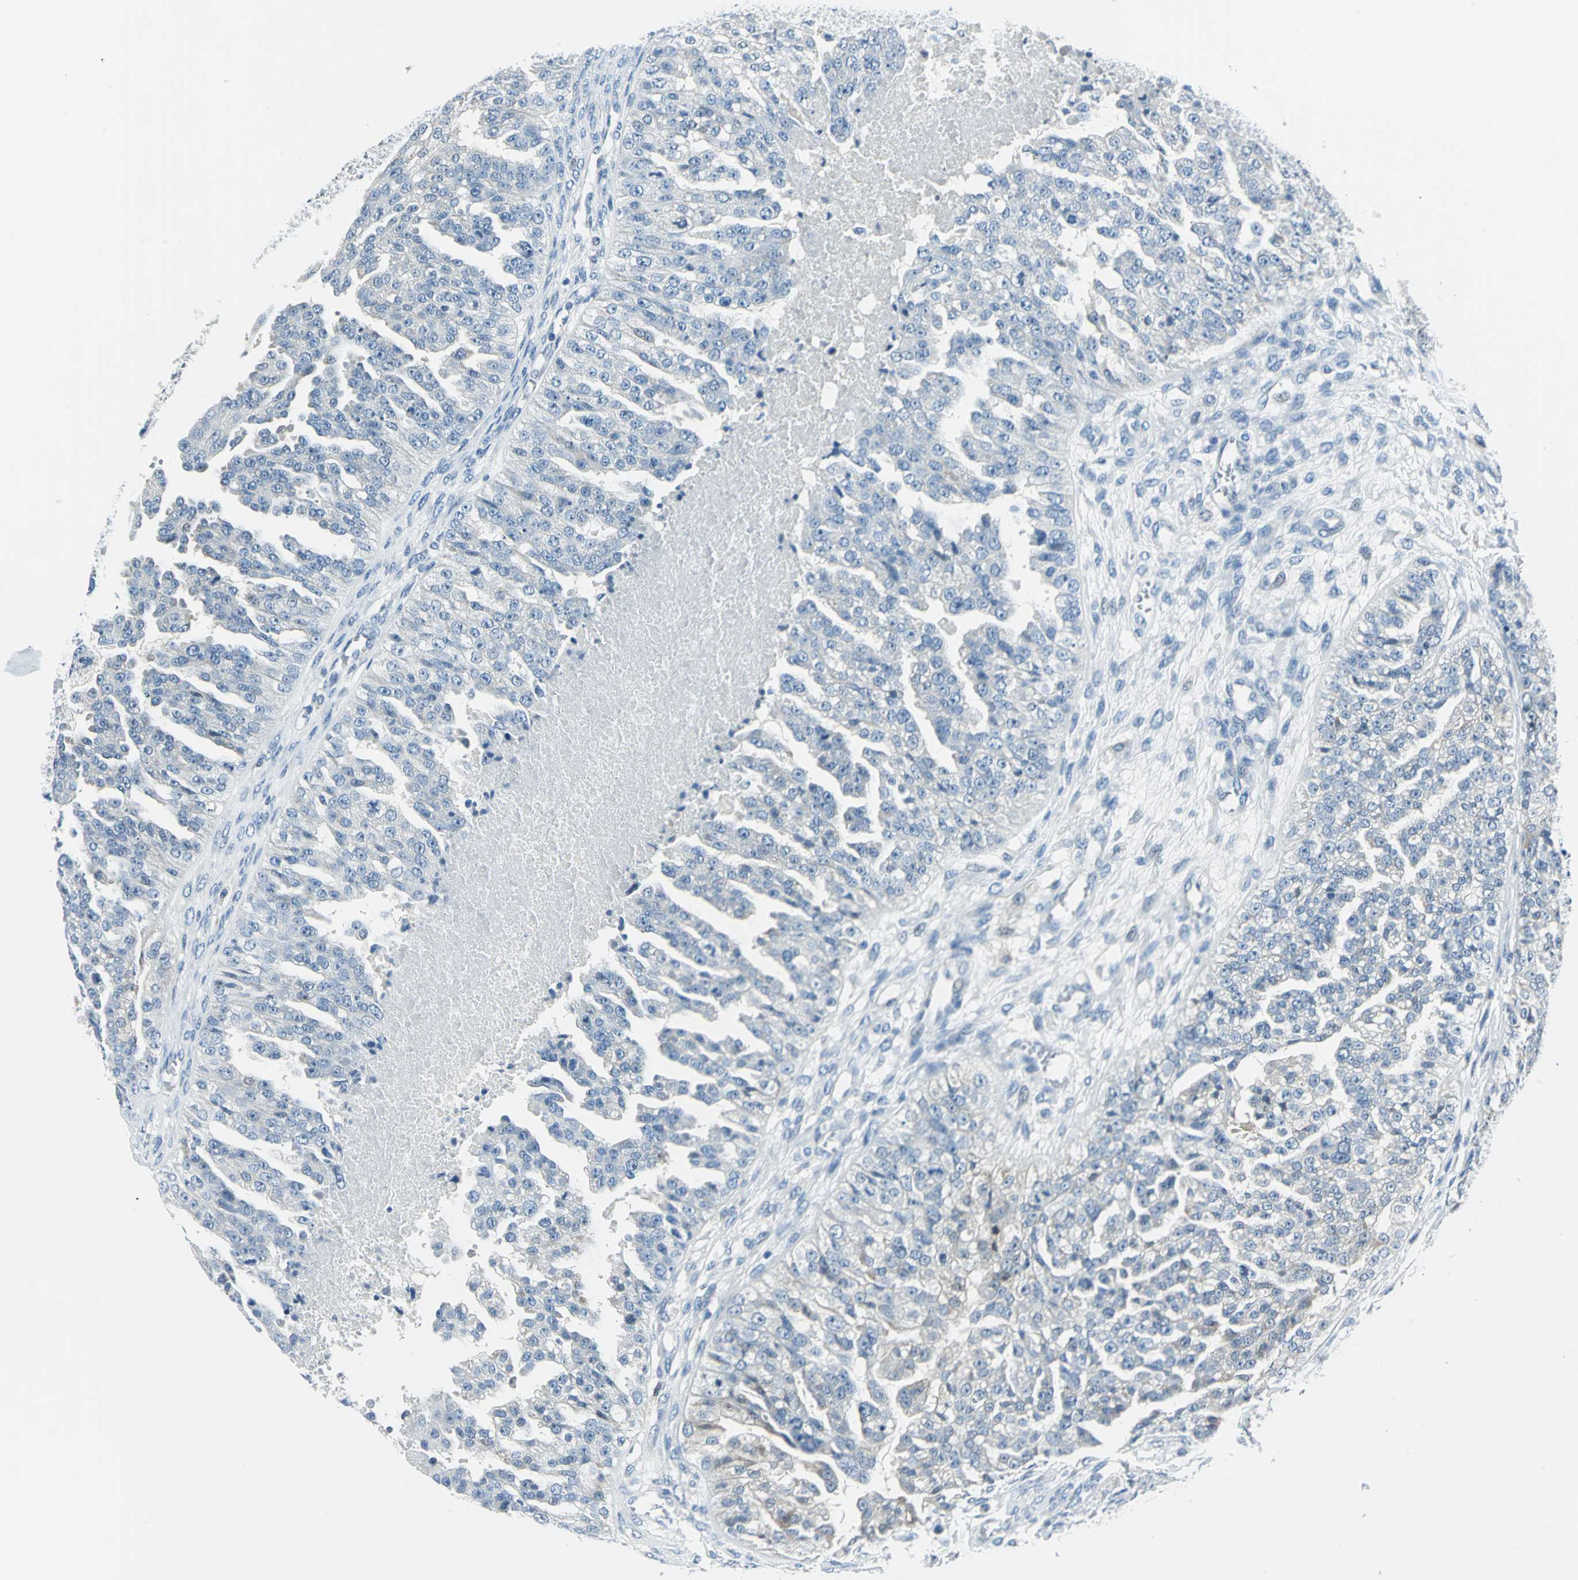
{"staining": {"intensity": "negative", "quantity": "none", "location": "none"}, "tissue": "ovarian cancer", "cell_type": "Tumor cells", "image_type": "cancer", "snomed": [{"axis": "morphology", "description": "Carcinoma, NOS"}, {"axis": "topography", "description": "Soft tissue"}, {"axis": "topography", "description": "Ovary"}], "caption": "High power microscopy image of an immunohistochemistry (IHC) micrograph of ovarian cancer, revealing no significant positivity in tumor cells.", "gene": "AKR1A1", "patient": {"sex": "female", "age": 54}}